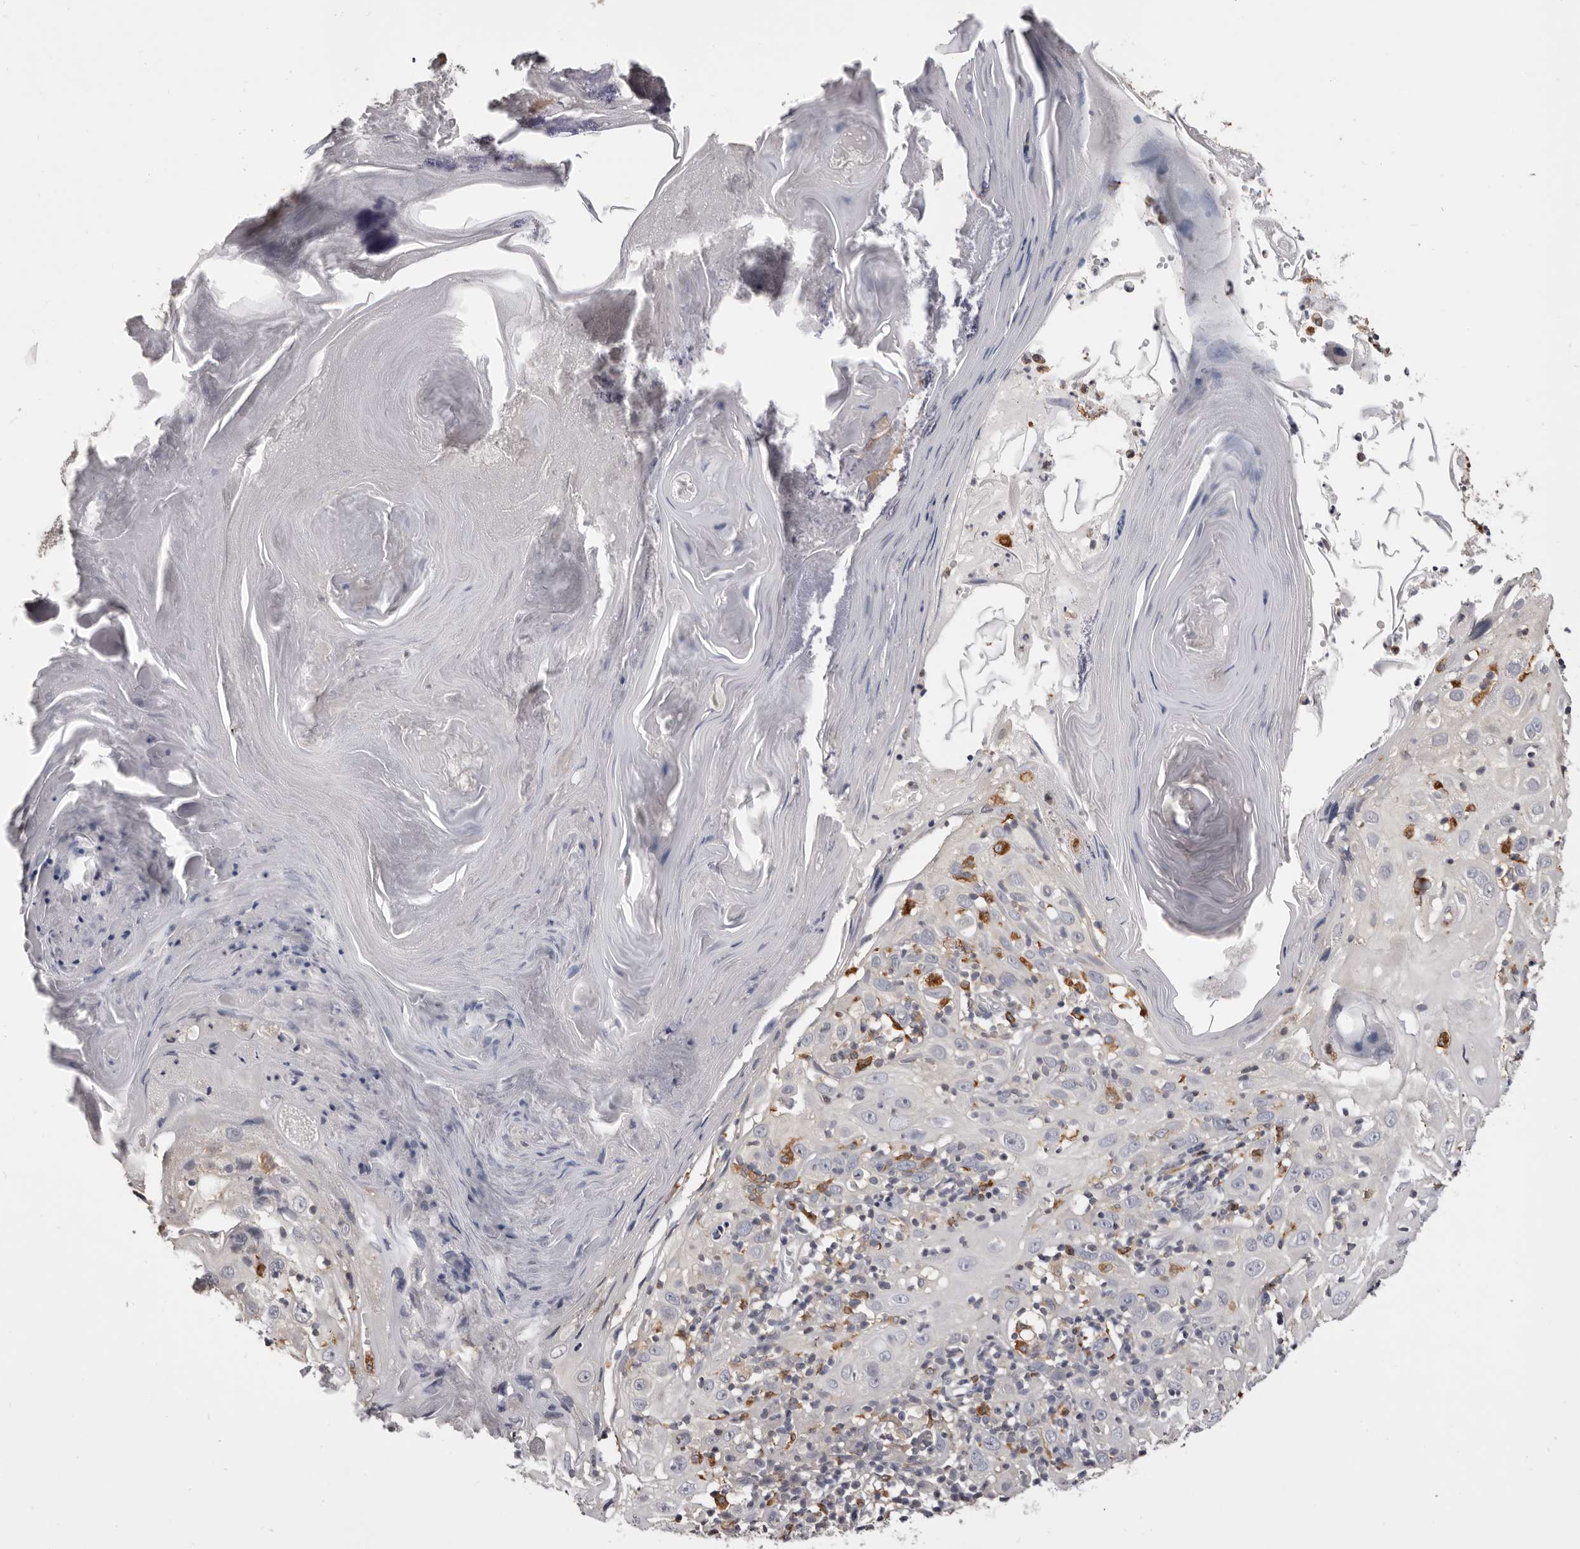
{"staining": {"intensity": "negative", "quantity": "none", "location": "none"}, "tissue": "skin cancer", "cell_type": "Tumor cells", "image_type": "cancer", "snomed": [{"axis": "morphology", "description": "Squamous cell carcinoma, NOS"}, {"axis": "topography", "description": "Skin"}], "caption": "Squamous cell carcinoma (skin) stained for a protein using immunohistochemistry shows no staining tumor cells.", "gene": "TNNI1", "patient": {"sex": "female", "age": 88}}